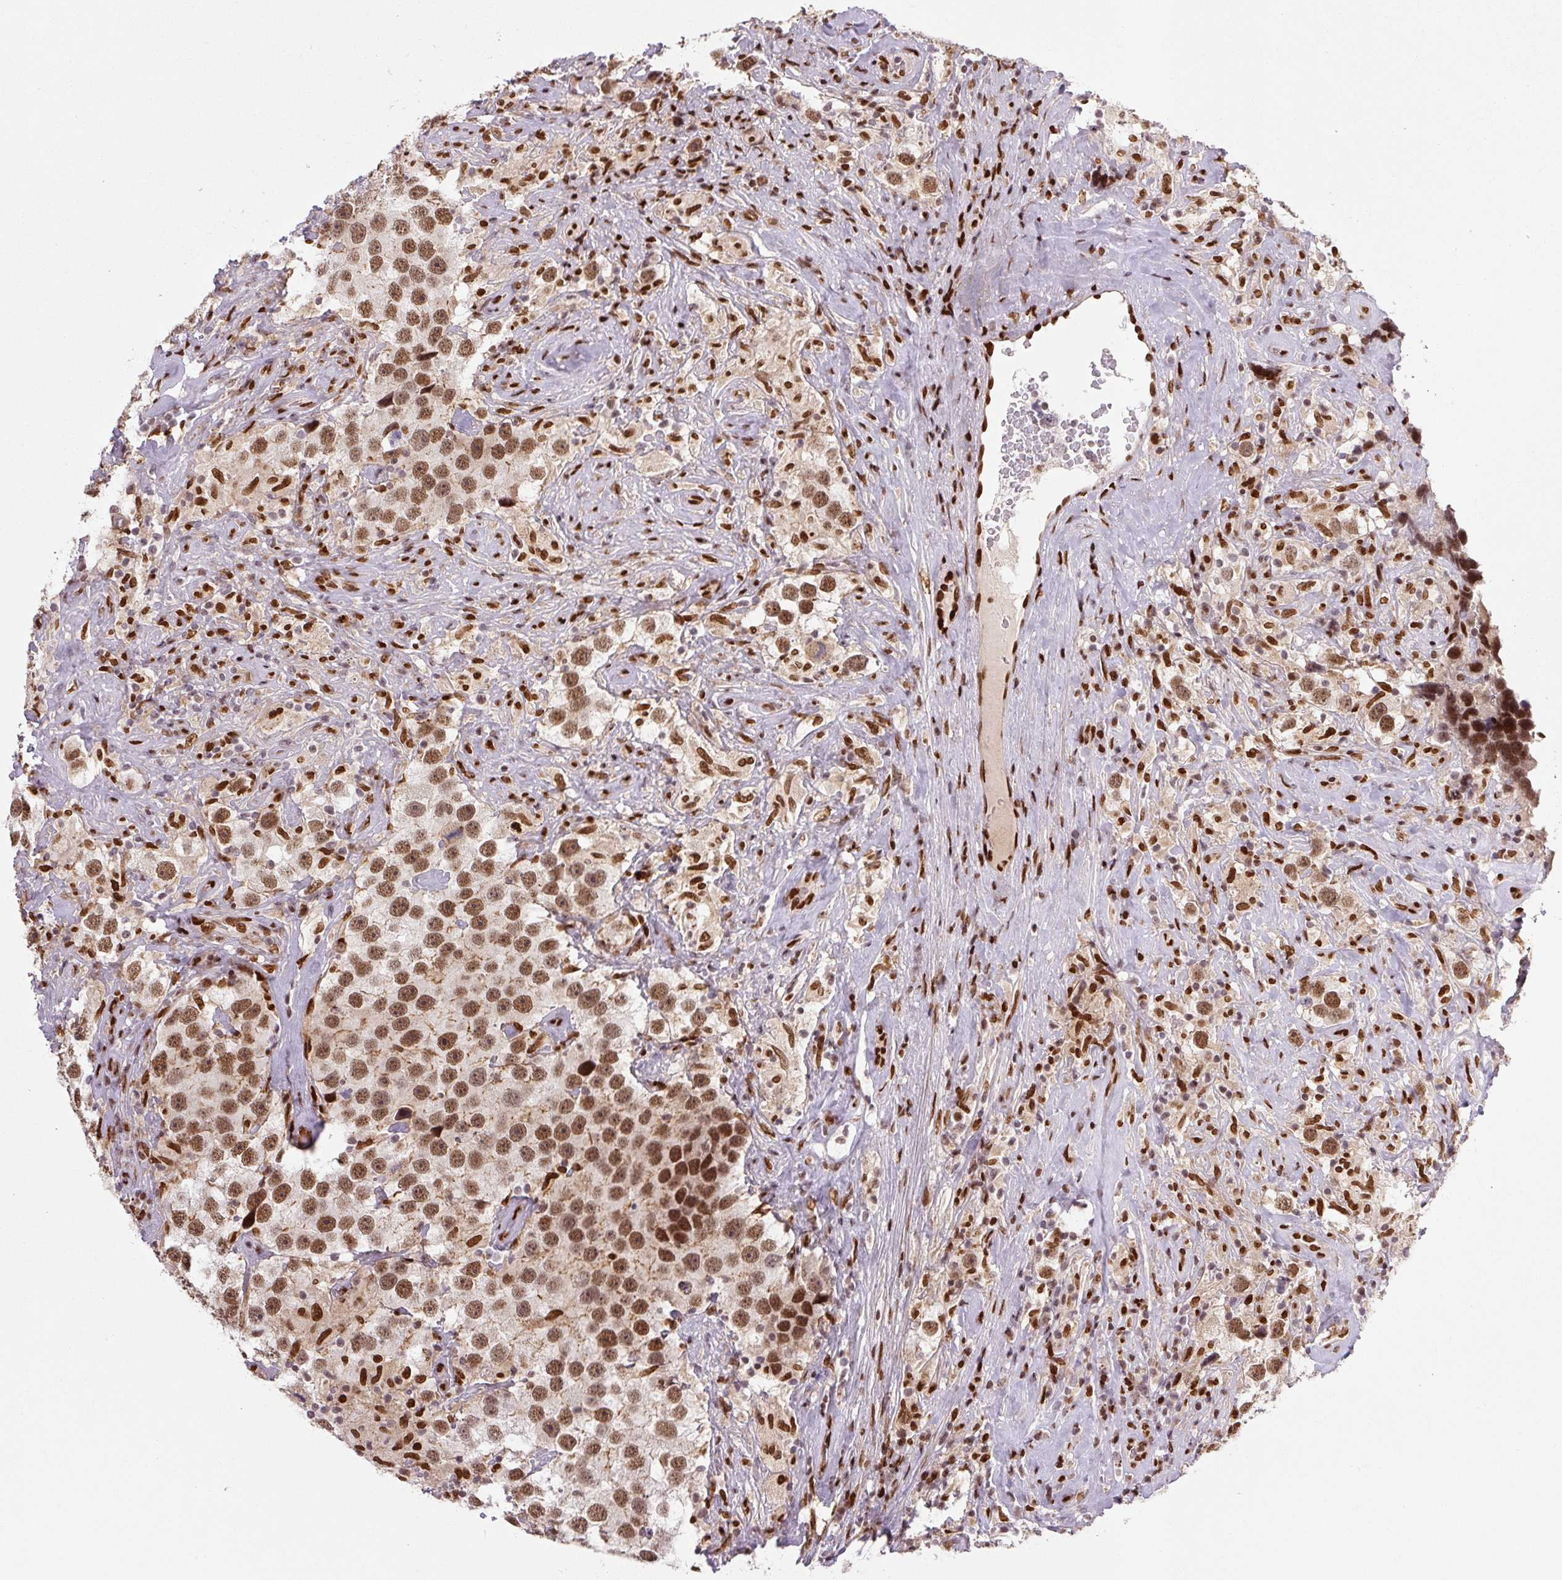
{"staining": {"intensity": "moderate", "quantity": ">75%", "location": "nuclear"}, "tissue": "testis cancer", "cell_type": "Tumor cells", "image_type": "cancer", "snomed": [{"axis": "morphology", "description": "Seminoma, NOS"}, {"axis": "topography", "description": "Testis"}], "caption": "Brown immunohistochemical staining in human testis cancer (seminoma) reveals moderate nuclear positivity in about >75% of tumor cells.", "gene": "PYDC2", "patient": {"sex": "male", "age": 49}}